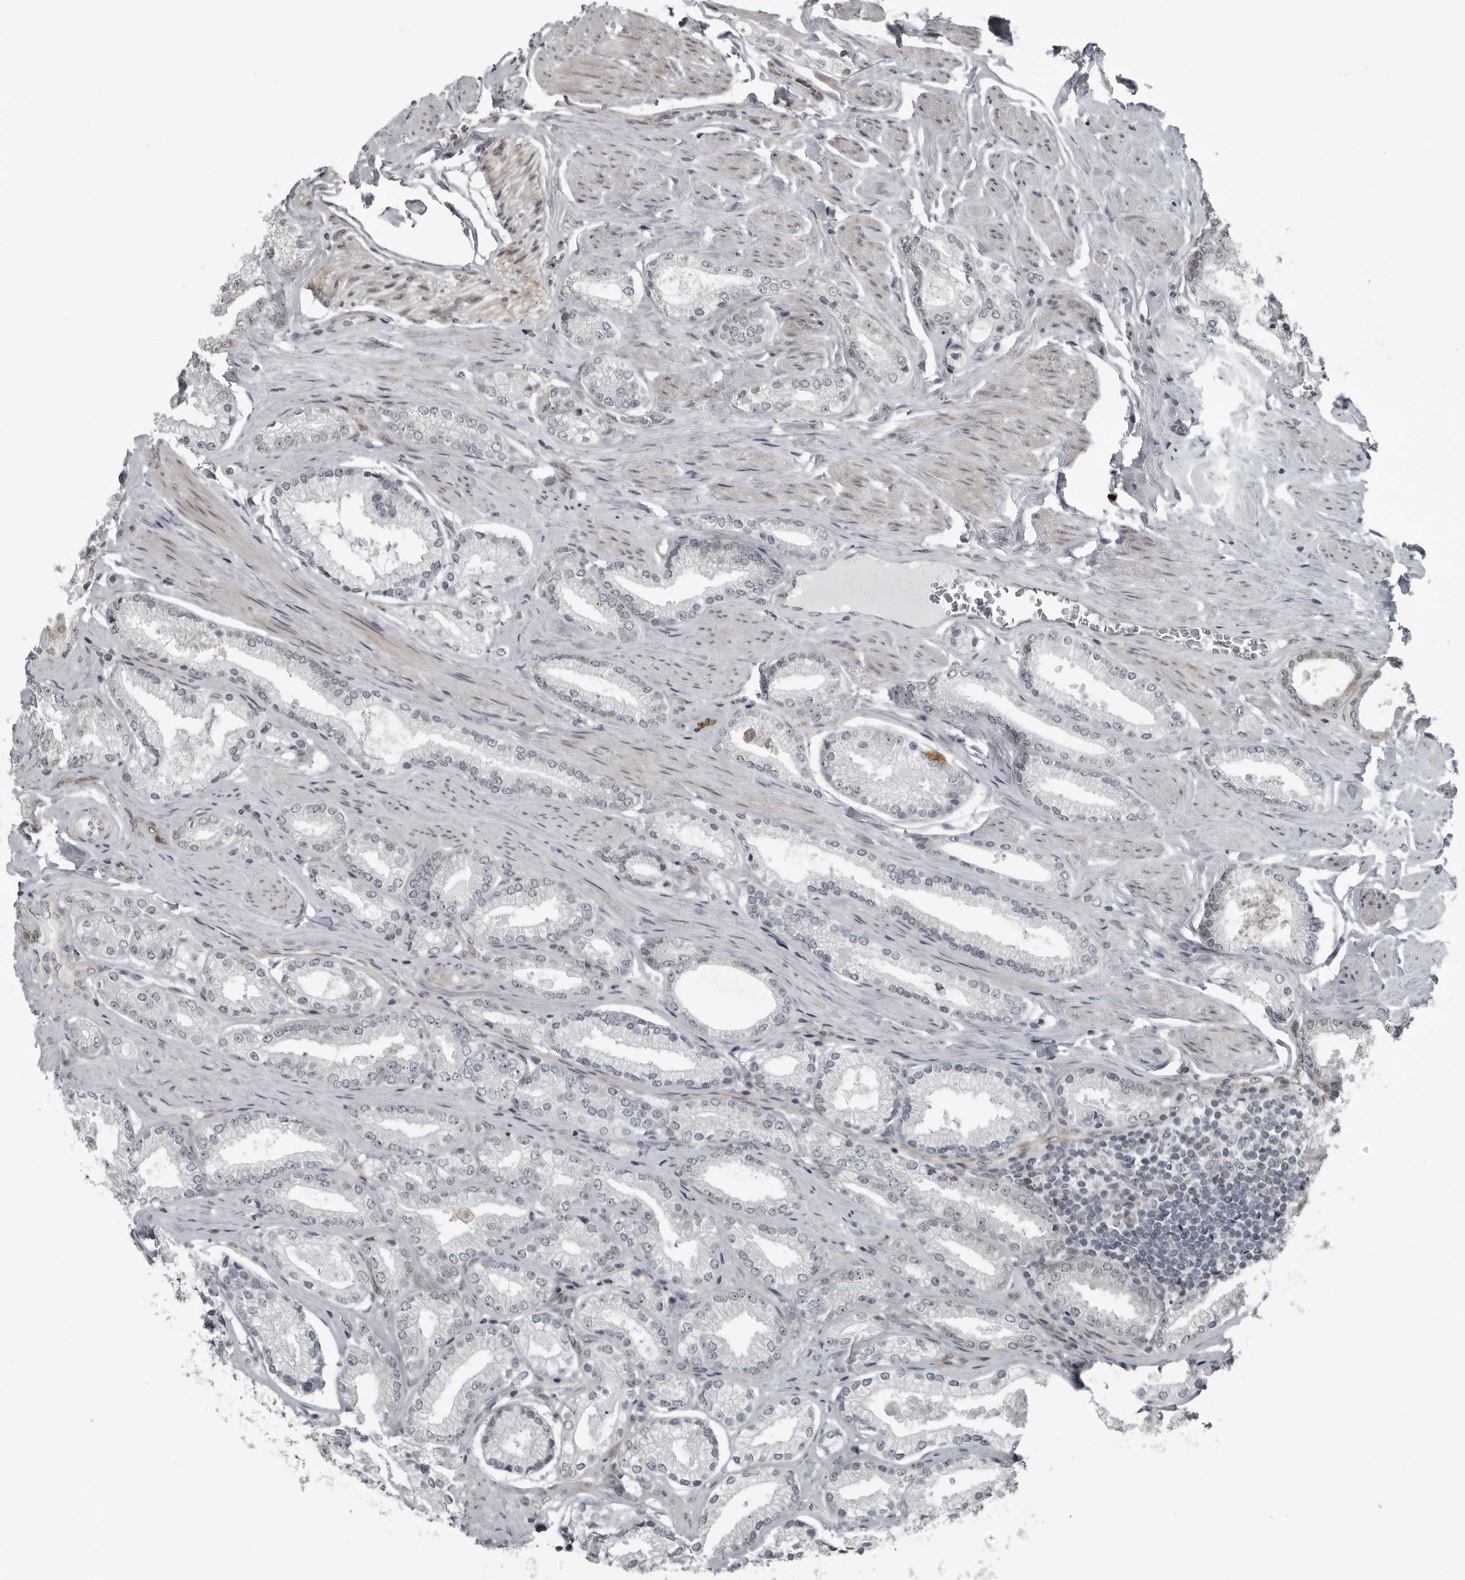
{"staining": {"intensity": "negative", "quantity": "none", "location": "none"}, "tissue": "prostate cancer", "cell_type": "Tumor cells", "image_type": "cancer", "snomed": [{"axis": "morphology", "description": "Adenocarcinoma, Low grade"}, {"axis": "topography", "description": "Prostate"}], "caption": "Micrograph shows no protein expression in tumor cells of prostate cancer (low-grade adenocarcinoma) tissue. Nuclei are stained in blue.", "gene": "FAM102B", "patient": {"sex": "male", "age": 71}}